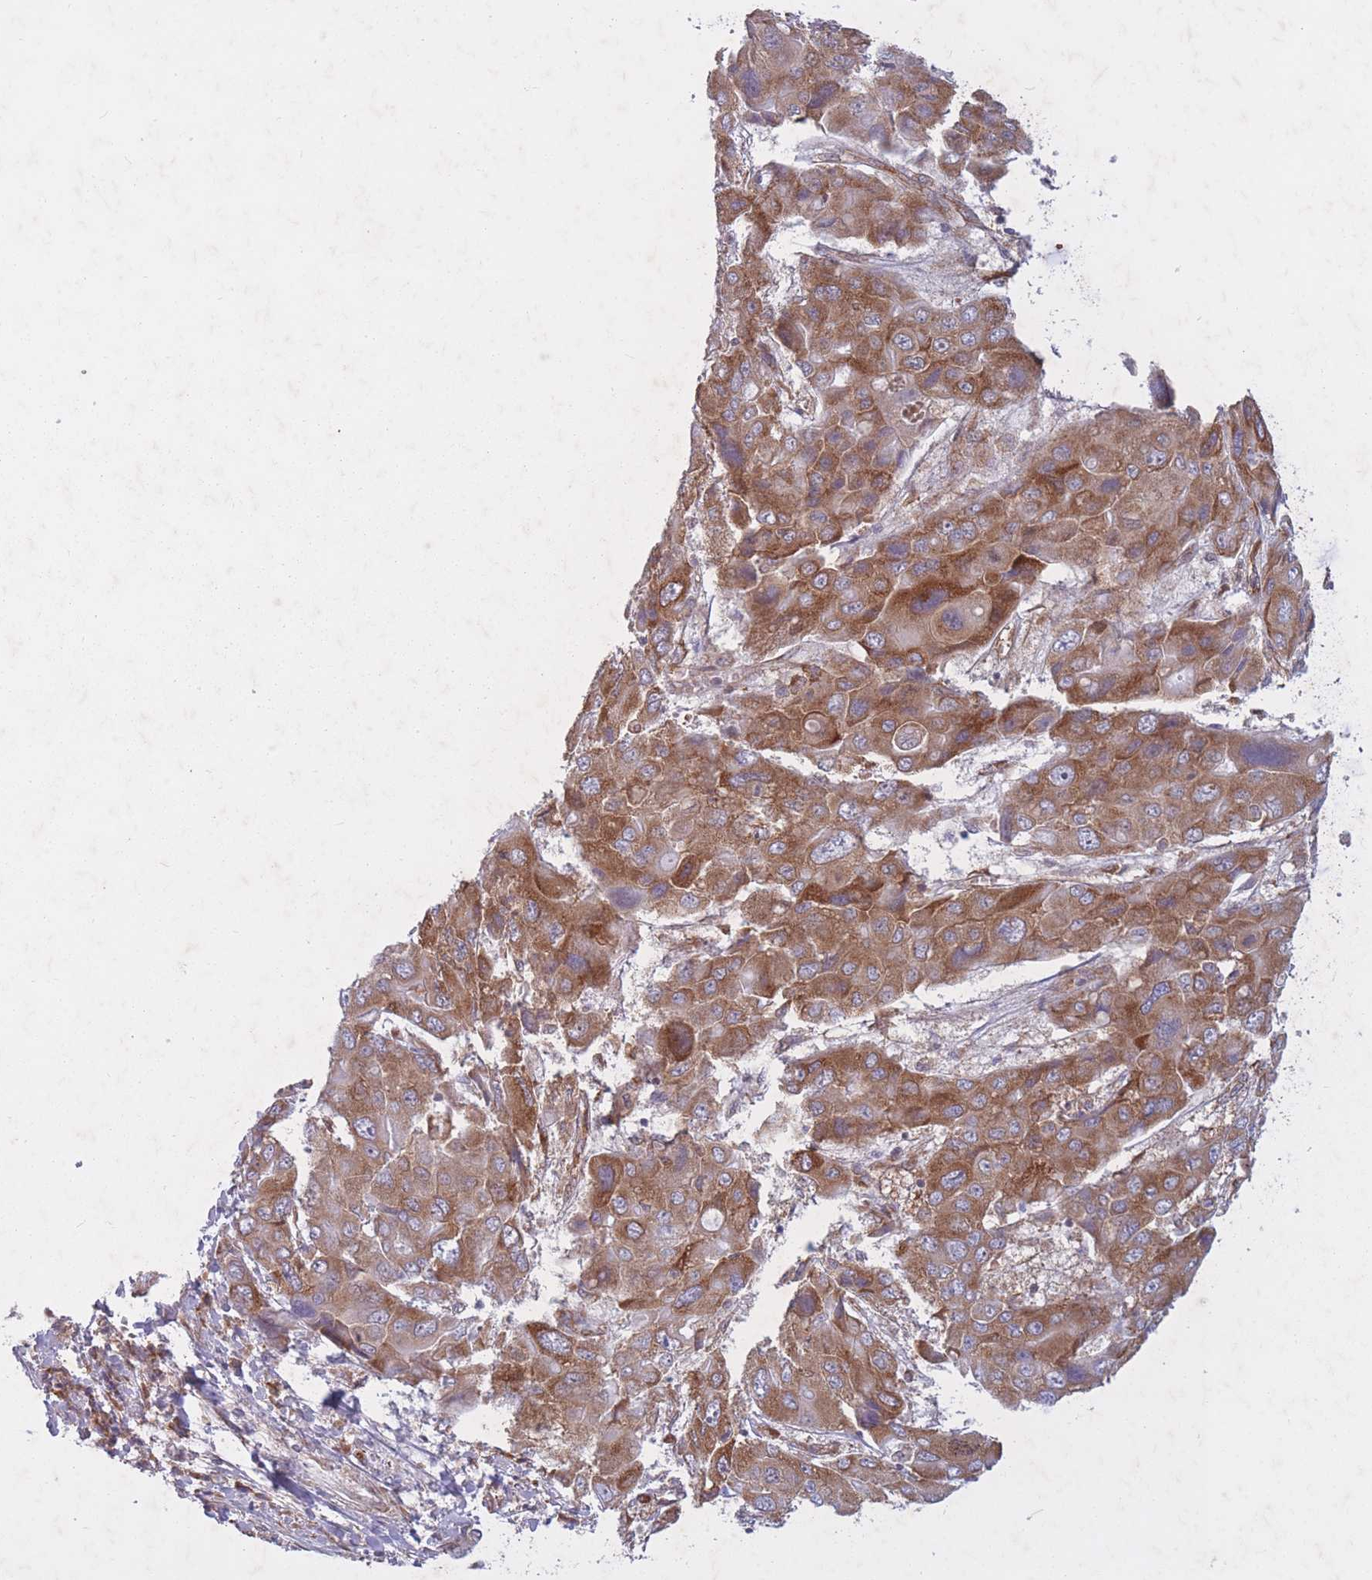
{"staining": {"intensity": "moderate", "quantity": ">75%", "location": "cytoplasmic/membranous"}, "tissue": "liver cancer", "cell_type": "Tumor cells", "image_type": "cancer", "snomed": [{"axis": "morphology", "description": "Cholangiocarcinoma"}, {"axis": "topography", "description": "Liver"}], "caption": "Cholangiocarcinoma (liver) stained with immunohistochemistry (IHC) shows moderate cytoplasmic/membranous expression in approximately >75% of tumor cells.", "gene": "CCDC124", "patient": {"sex": "male", "age": 67}}